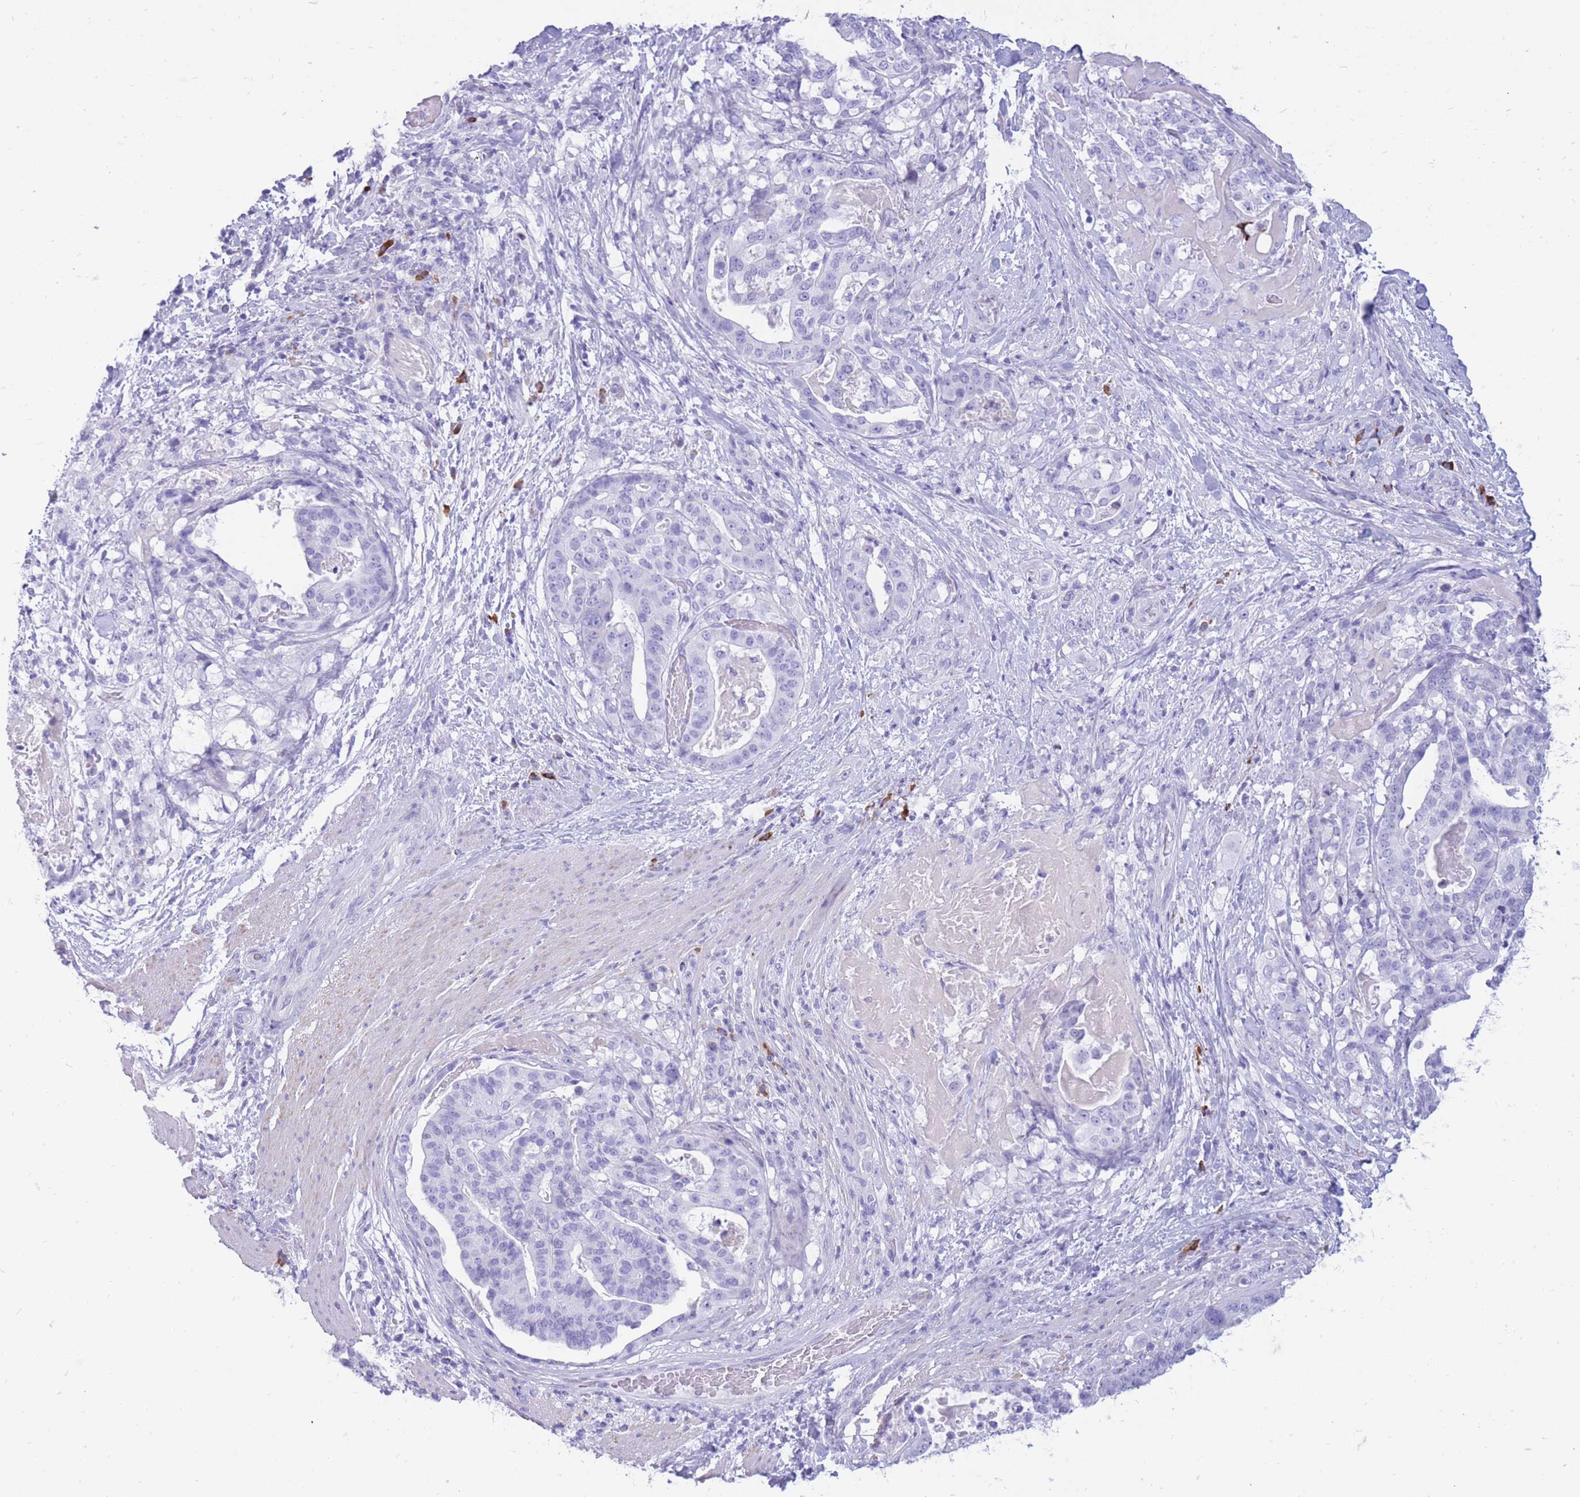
{"staining": {"intensity": "negative", "quantity": "none", "location": "none"}, "tissue": "stomach cancer", "cell_type": "Tumor cells", "image_type": "cancer", "snomed": [{"axis": "morphology", "description": "Adenocarcinoma, NOS"}, {"axis": "topography", "description": "Stomach"}], "caption": "IHC of human stomach cancer (adenocarcinoma) reveals no positivity in tumor cells.", "gene": "ZFP37", "patient": {"sex": "male", "age": 48}}